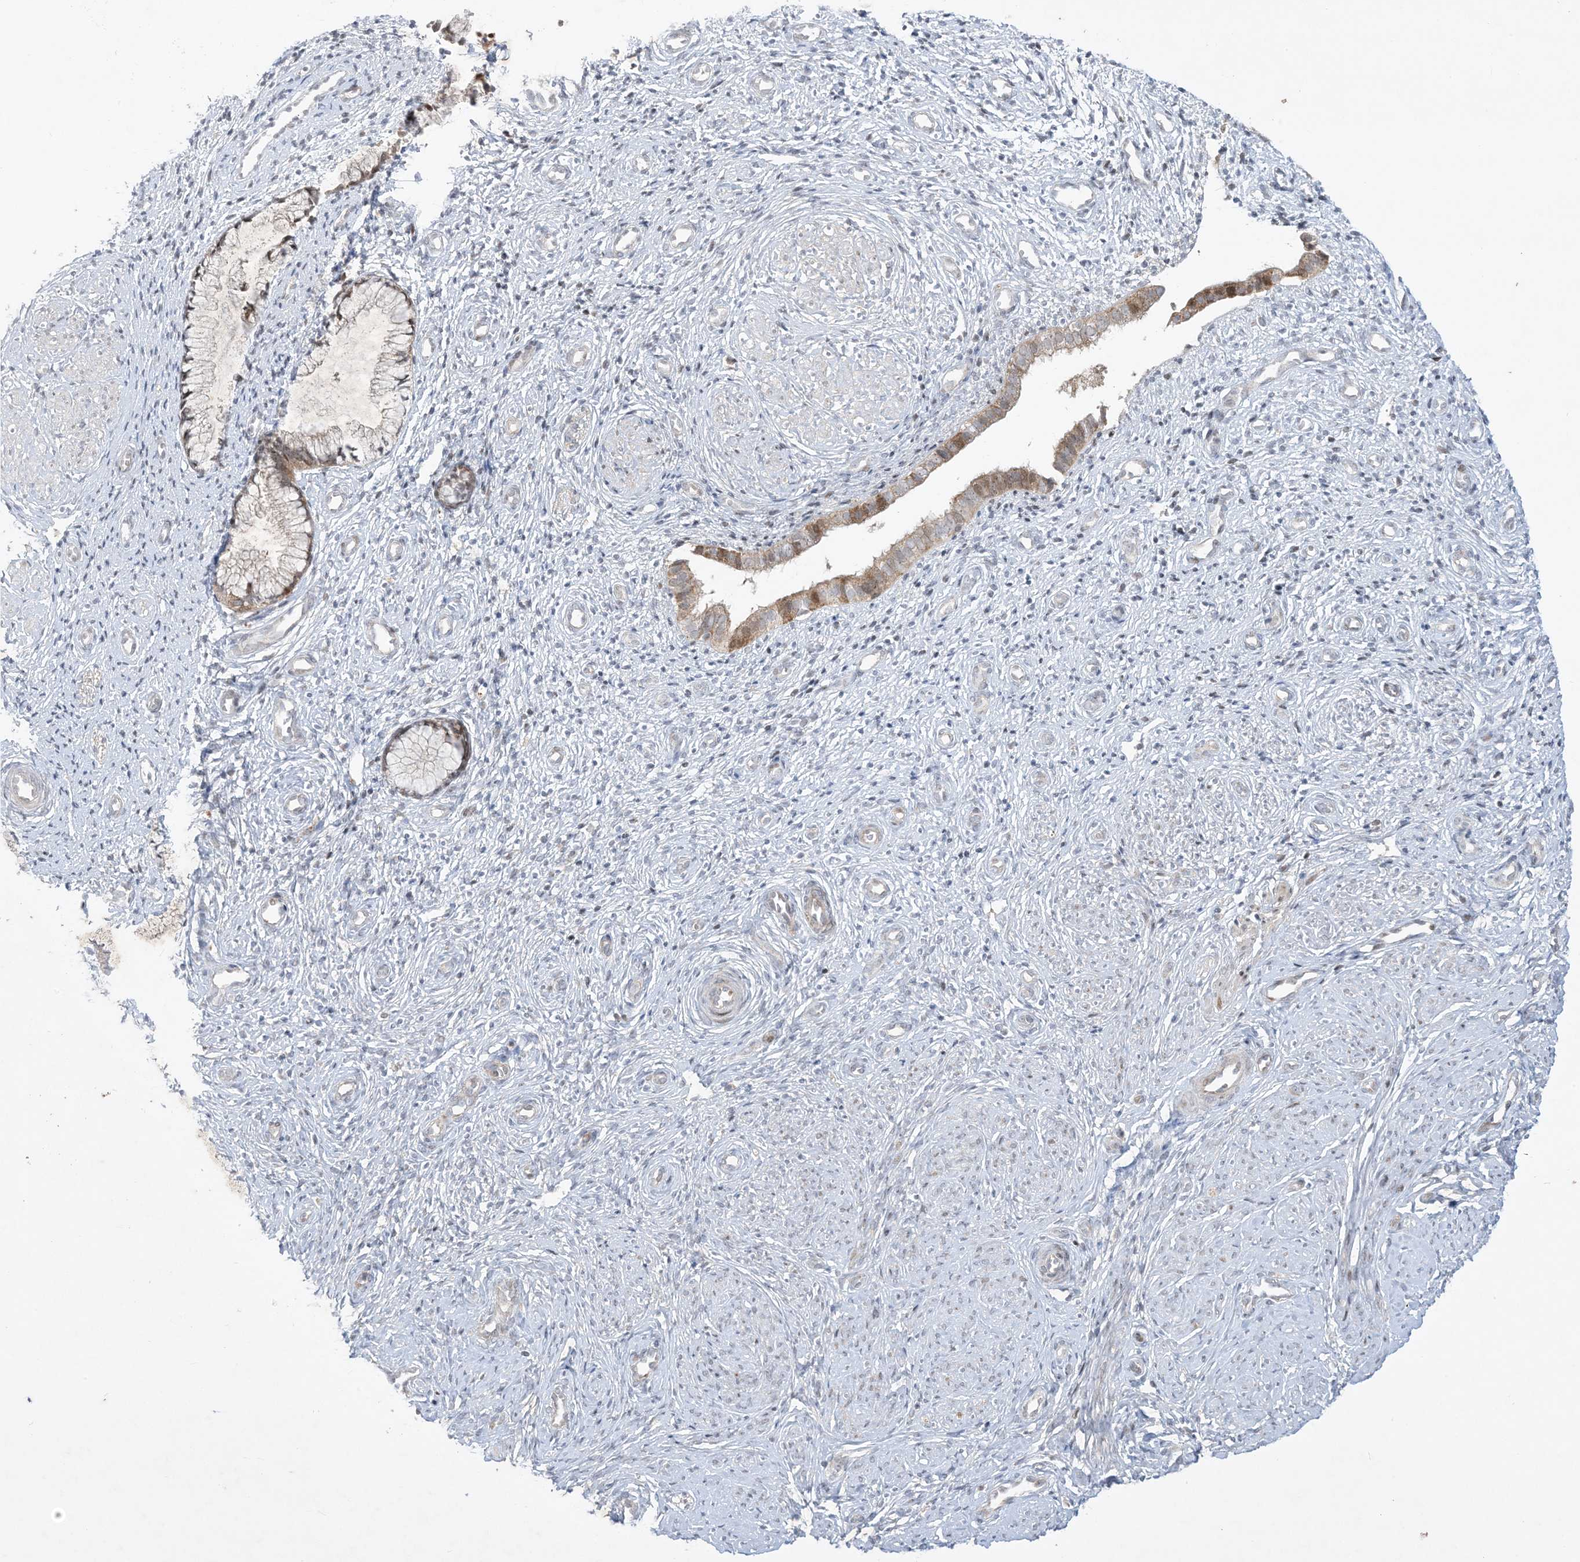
{"staining": {"intensity": "moderate", "quantity": "<25%", "location": "cytoplasmic/membranous,nuclear"}, "tissue": "cervix", "cell_type": "Glandular cells", "image_type": "normal", "snomed": [{"axis": "morphology", "description": "Normal tissue, NOS"}, {"axis": "topography", "description": "Cervix"}], "caption": "Immunohistochemistry (IHC) of normal human cervix demonstrates low levels of moderate cytoplasmic/membranous,nuclear staining in about <25% of glandular cells. The protein of interest is stained brown, and the nuclei are stained in blue (DAB (3,3'-diaminobenzidine) IHC with brightfield microscopy, high magnification).", "gene": "SOGA3", "patient": {"sex": "female", "age": 27}}